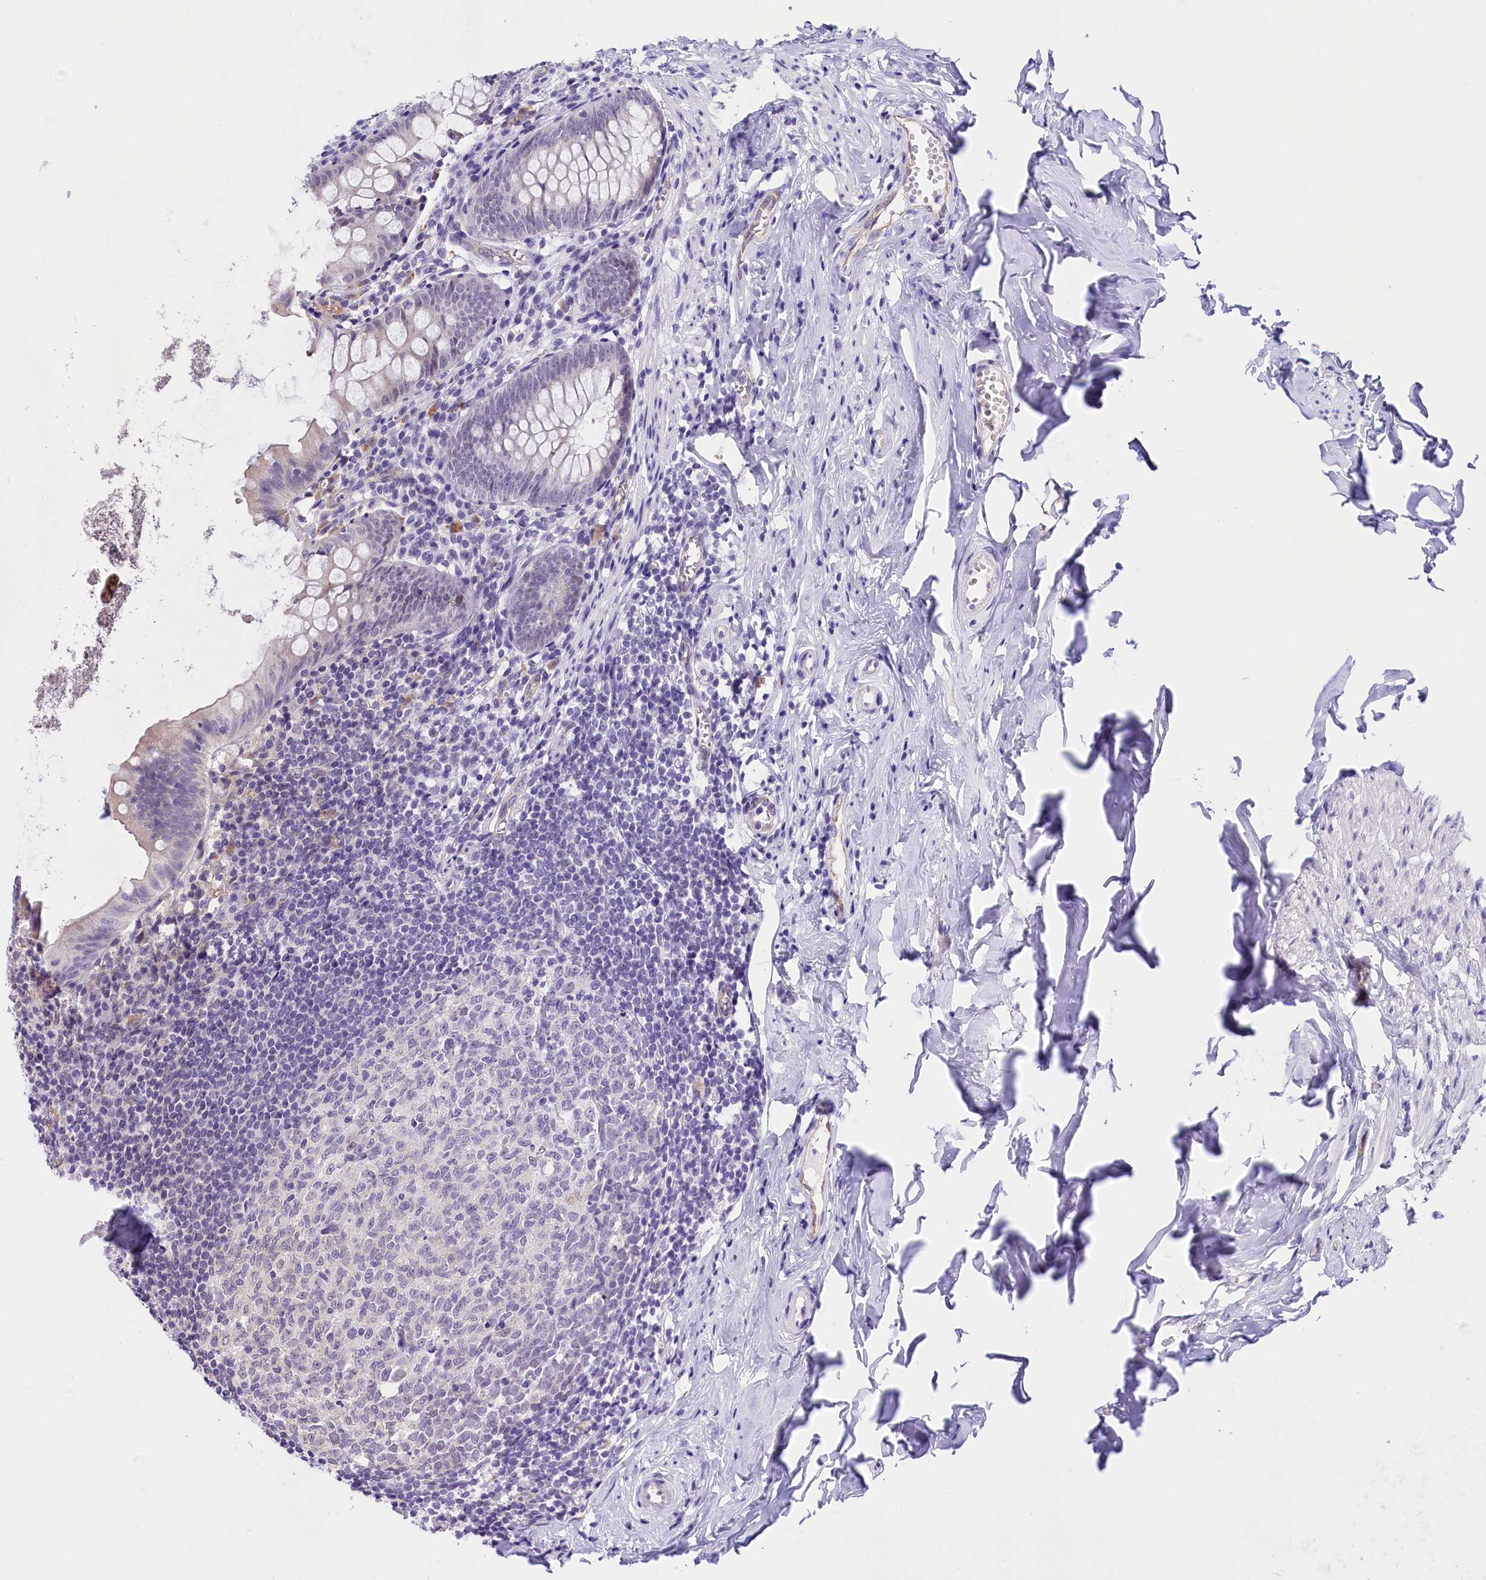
{"staining": {"intensity": "negative", "quantity": "none", "location": "none"}, "tissue": "appendix", "cell_type": "Glandular cells", "image_type": "normal", "snomed": [{"axis": "morphology", "description": "Normal tissue, NOS"}, {"axis": "topography", "description": "Appendix"}], "caption": "Immunohistochemistry of benign appendix reveals no expression in glandular cells. The staining is performed using DAB (3,3'-diaminobenzidine) brown chromogen with nuclei counter-stained in using hematoxylin.", "gene": "MRPL54", "patient": {"sex": "female", "age": 51}}